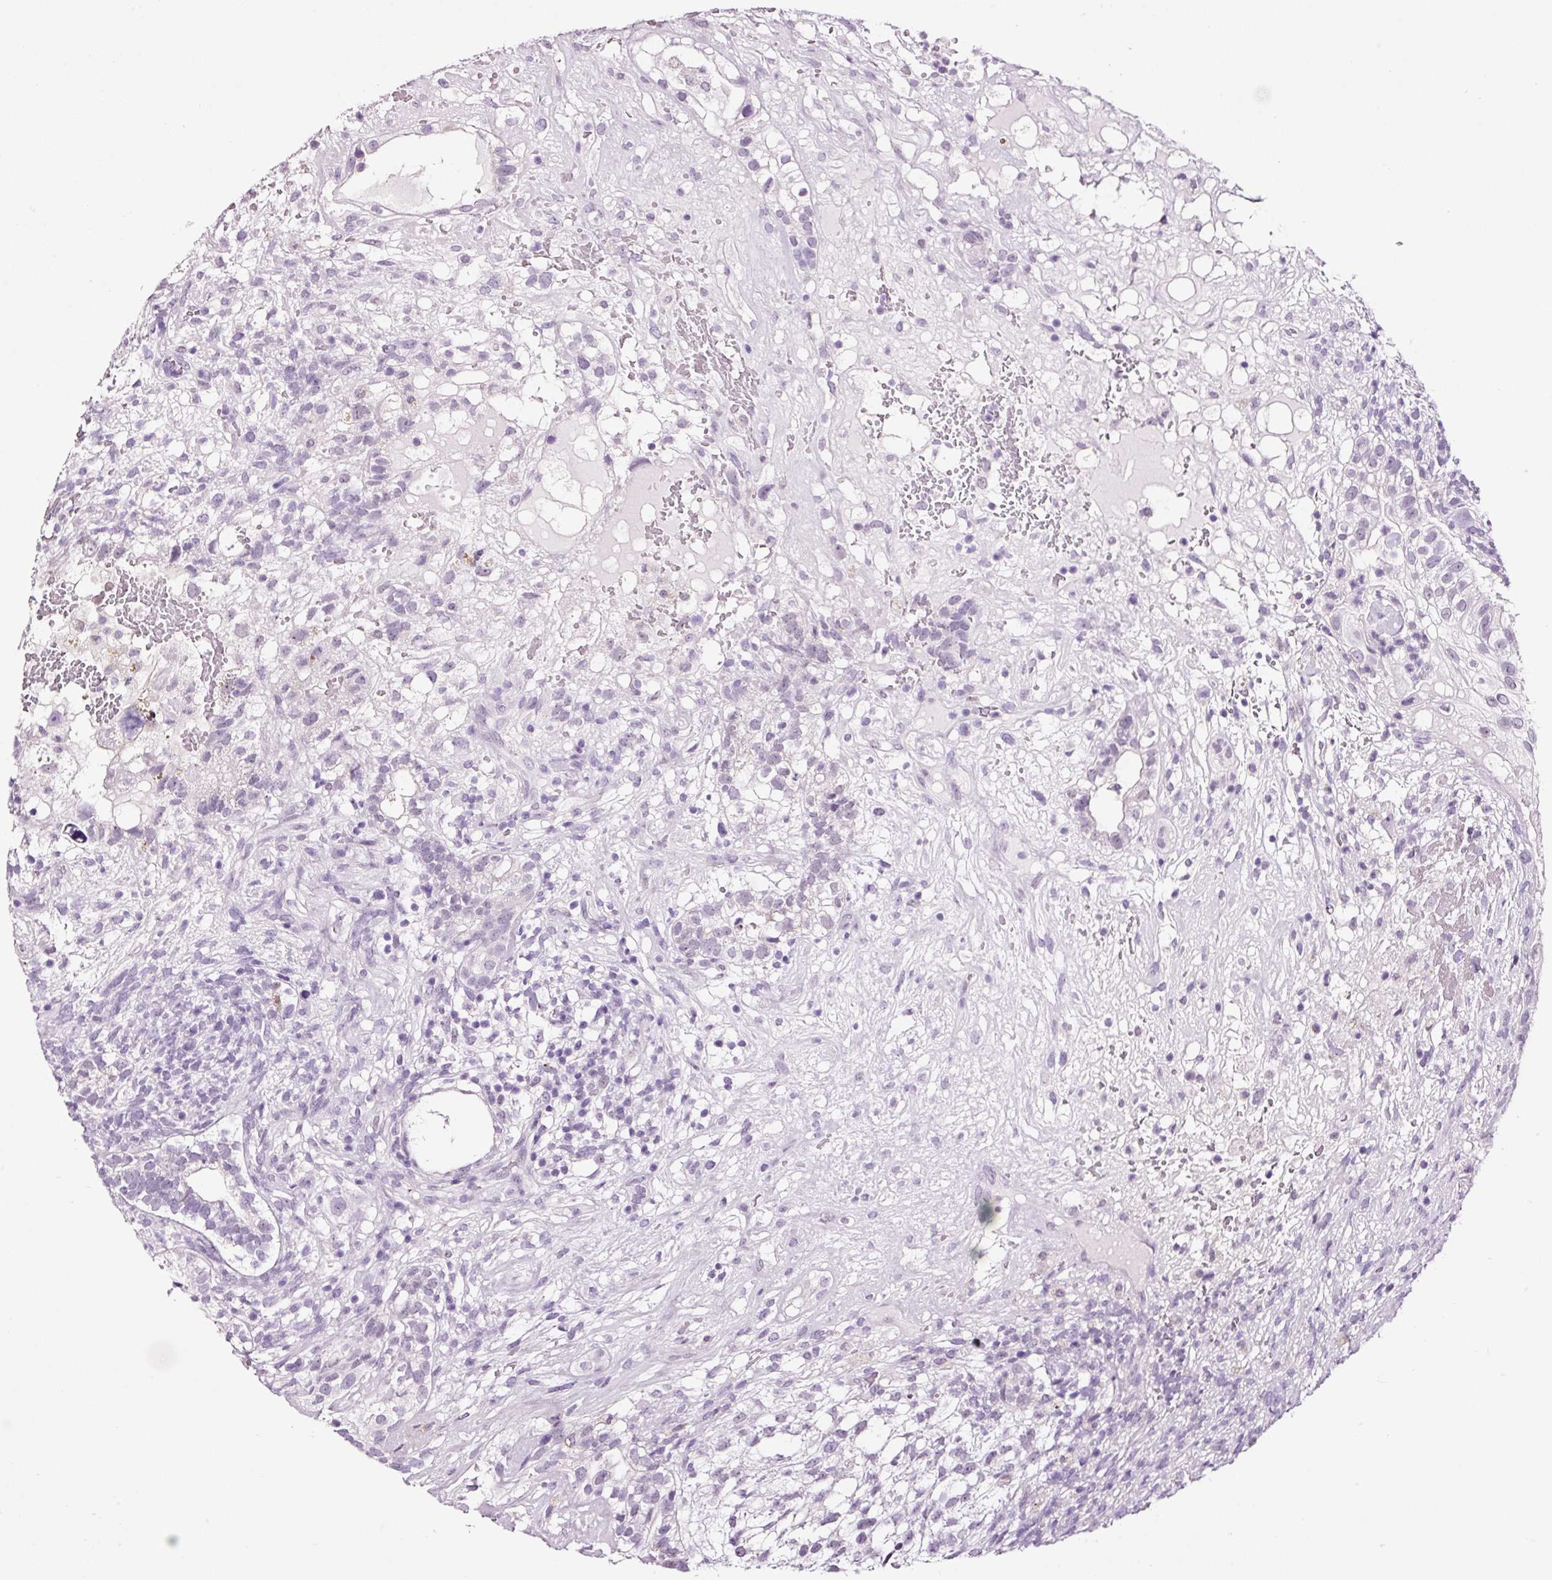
{"staining": {"intensity": "negative", "quantity": "none", "location": "none"}, "tissue": "testis cancer", "cell_type": "Tumor cells", "image_type": "cancer", "snomed": [{"axis": "morphology", "description": "Seminoma, NOS"}, {"axis": "morphology", "description": "Carcinoma, Embryonal, NOS"}, {"axis": "topography", "description": "Testis"}], "caption": "Tumor cells are negative for protein expression in human testis cancer (seminoma). Brightfield microscopy of IHC stained with DAB (brown) and hematoxylin (blue), captured at high magnification.", "gene": "RTF2", "patient": {"sex": "male", "age": 41}}